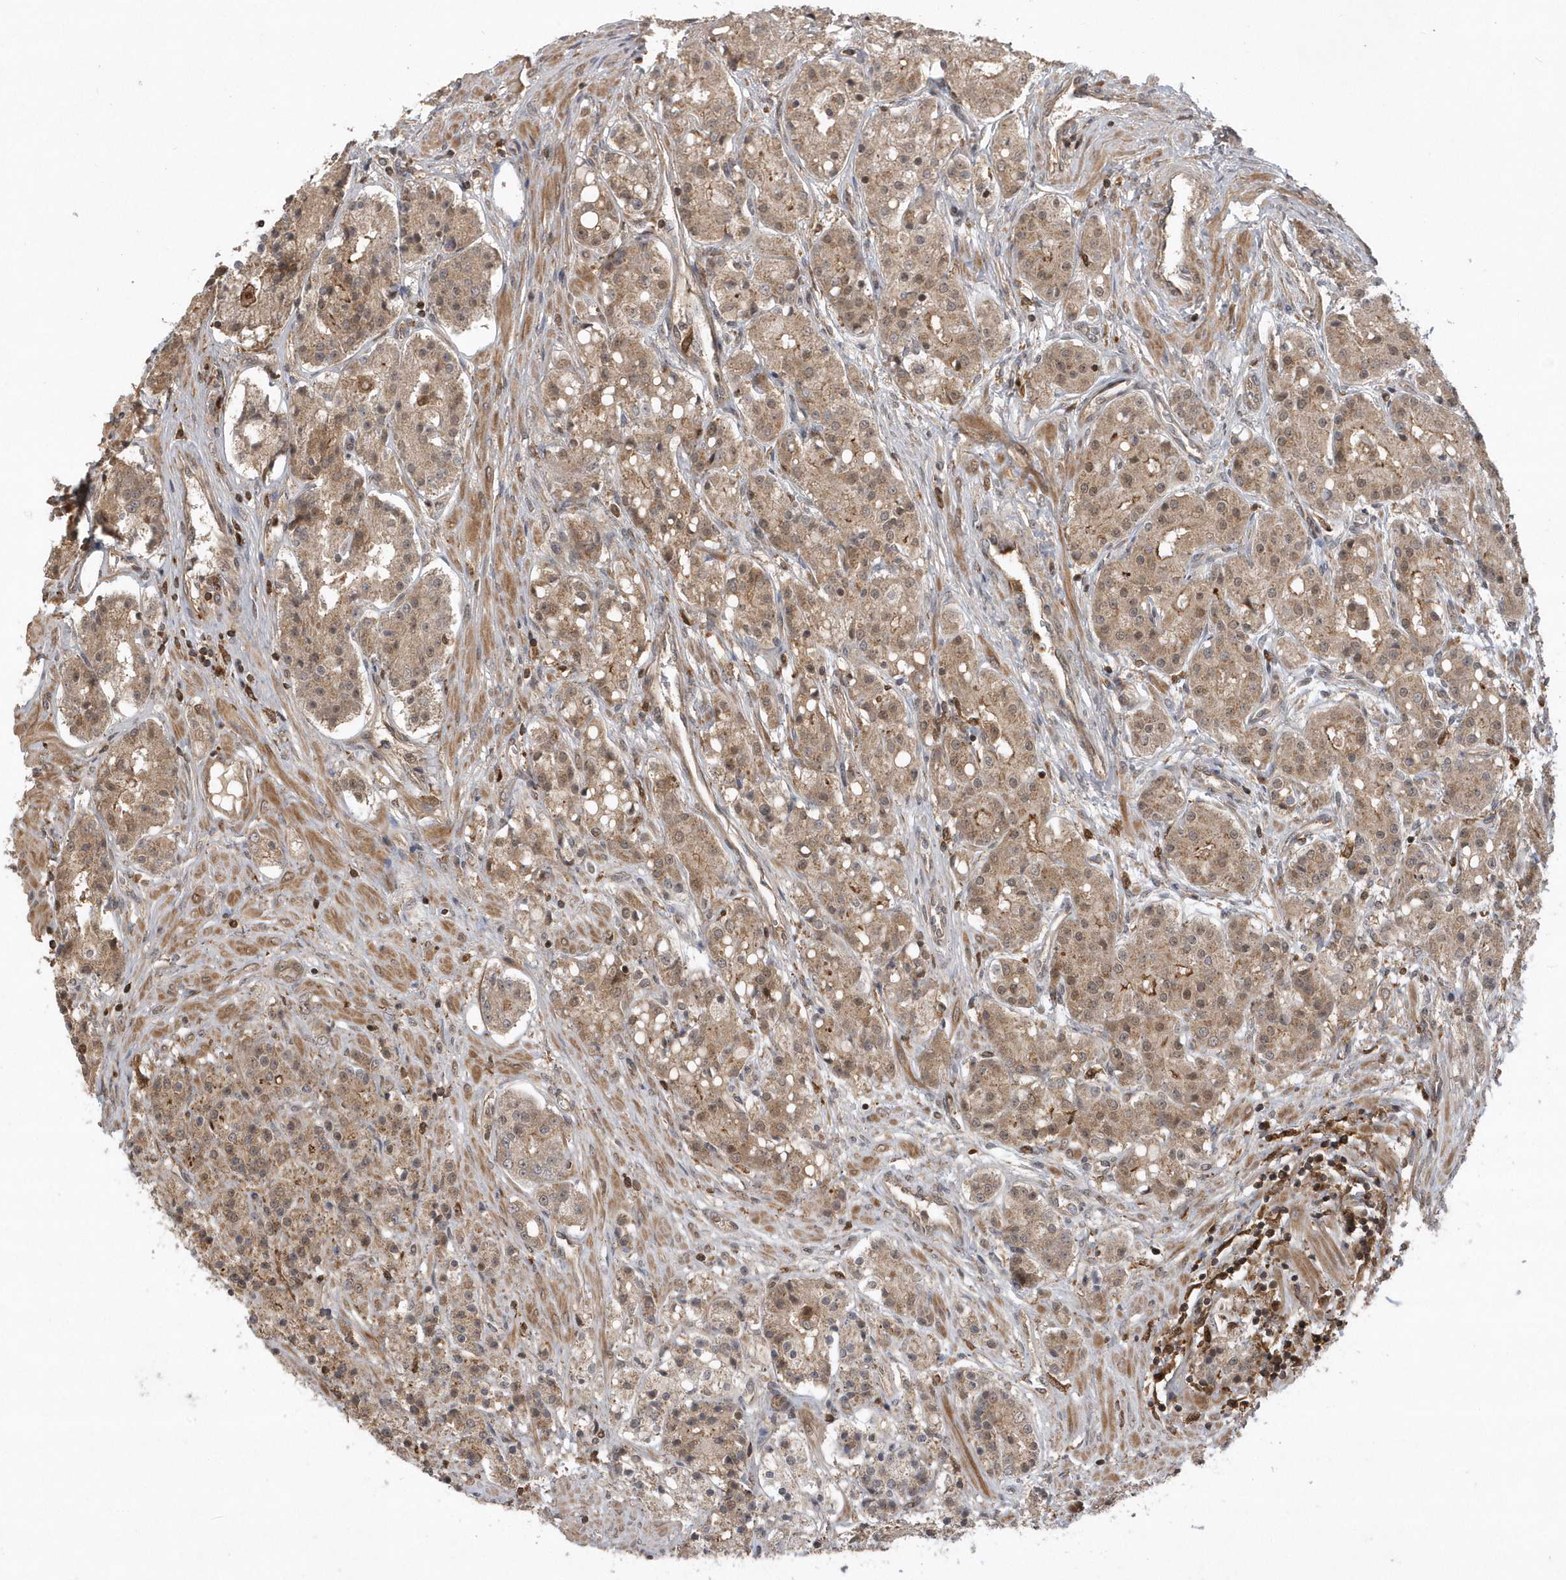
{"staining": {"intensity": "moderate", "quantity": ">75%", "location": "cytoplasmic/membranous"}, "tissue": "prostate cancer", "cell_type": "Tumor cells", "image_type": "cancer", "snomed": [{"axis": "morphology", "description": "Adenocarcinoma, High grade"}, {"axis": "topography", "description": "Prostate"}], "caption": "Immunohistochemical staining of prostate high-grade adenocarcinoma displays moderate cytoplasmic/membranous protein positivity in about >75% of tumor cells.", "gene": "LACC1", "patient": {"sex": "male", "age": 60}}